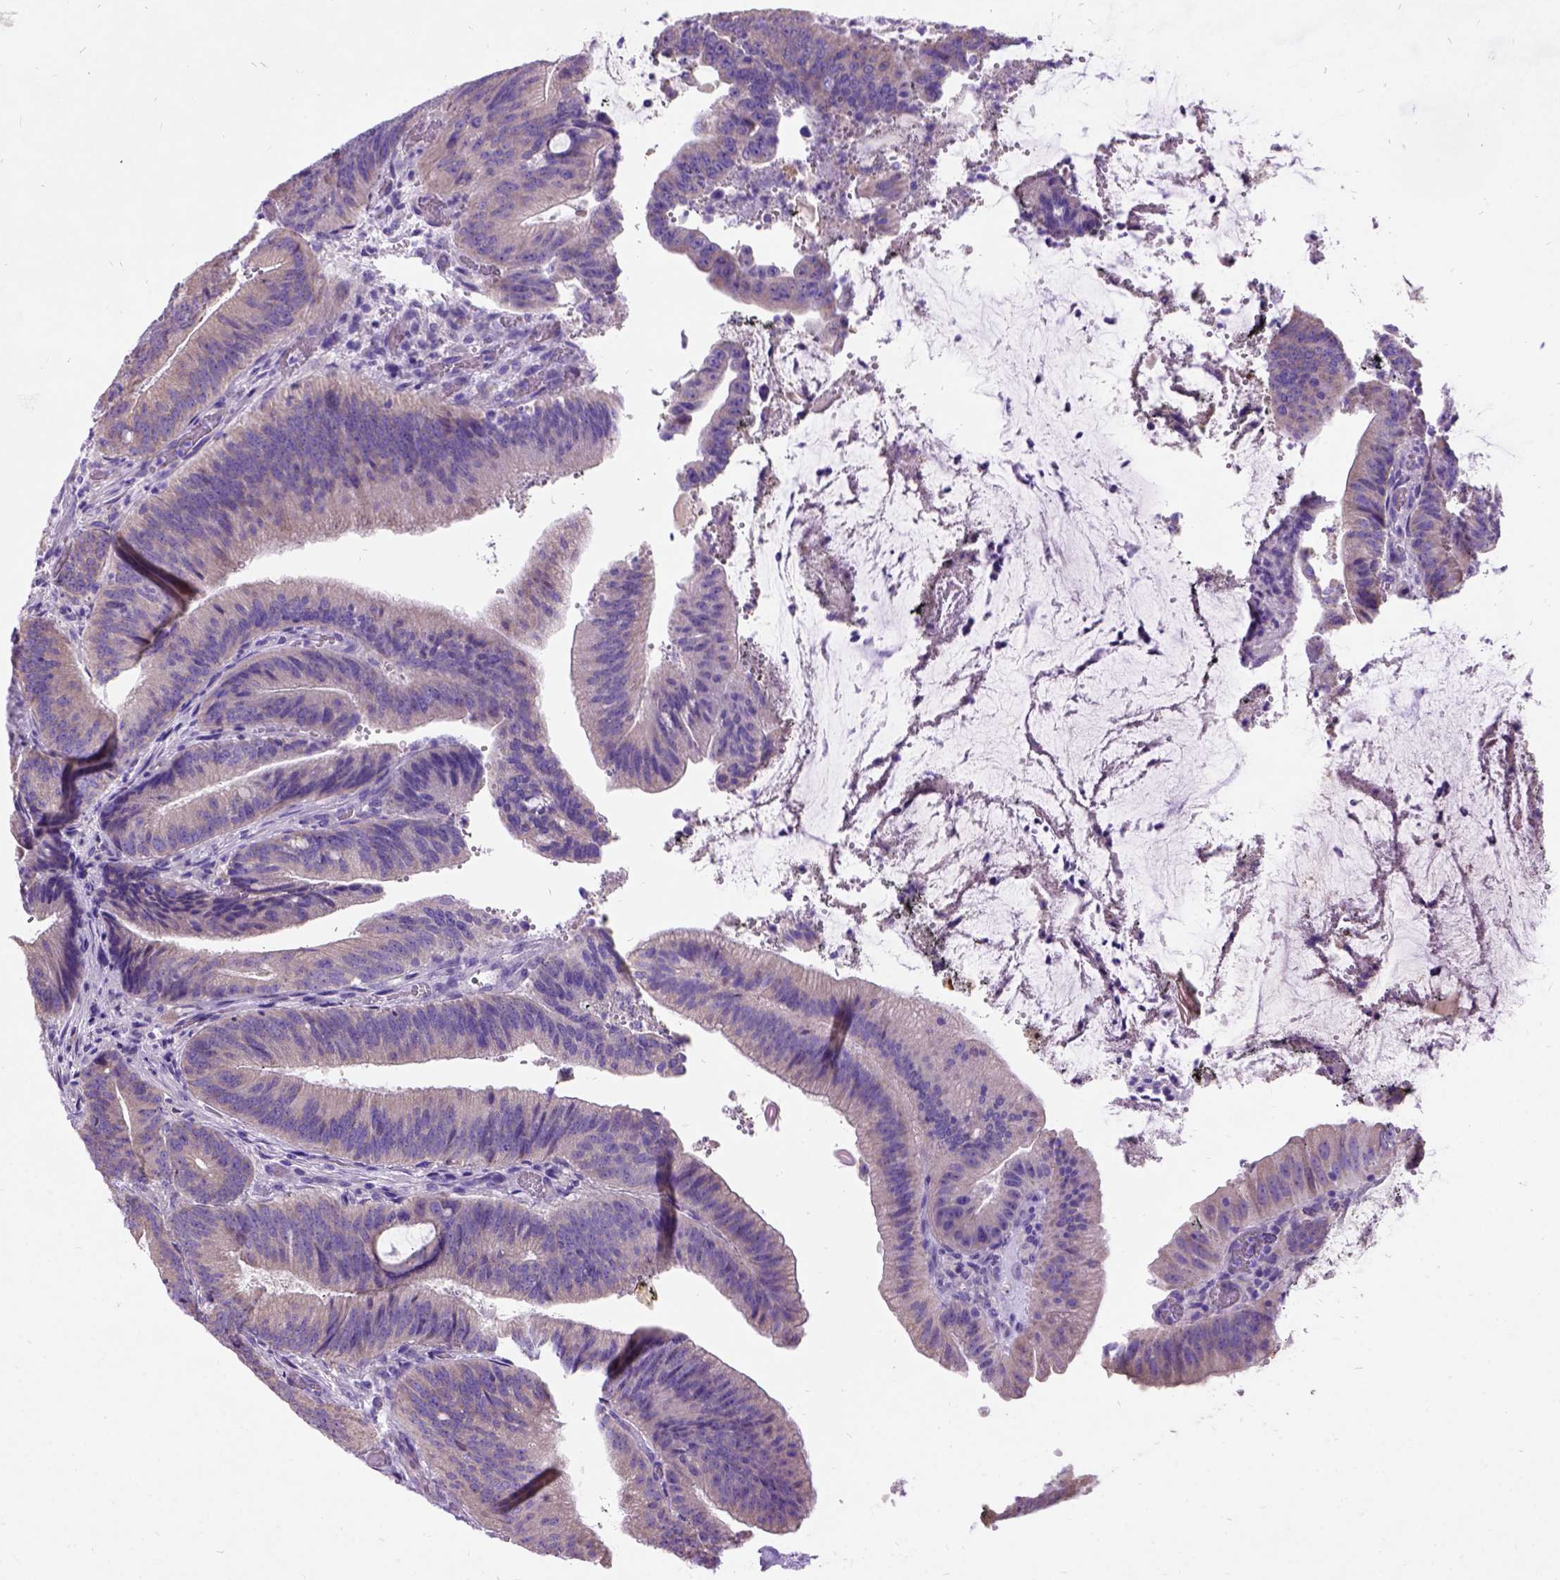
{"staining": {"intensity": "negative", "quantity": "none", "location": "none"}, "tissue": "colorectal cancer", "cell_type": "Tumor cells", "image_type": "cancer", "snomed": [{"axis": "morphology", "description": "Adenocarcinoma, NOS"}, {"axis": "topography", "description": "Colon"}], "caption": "A micrograph of adenocarcinoma (colorectal) stained for a protein reveals no brown staining in tumor cells. (DAB immunohistochemistry (IHC) with hematoxylin counter stain).", "gene": "CFAP54", "patient": {"sex": "female", "age": 43}}